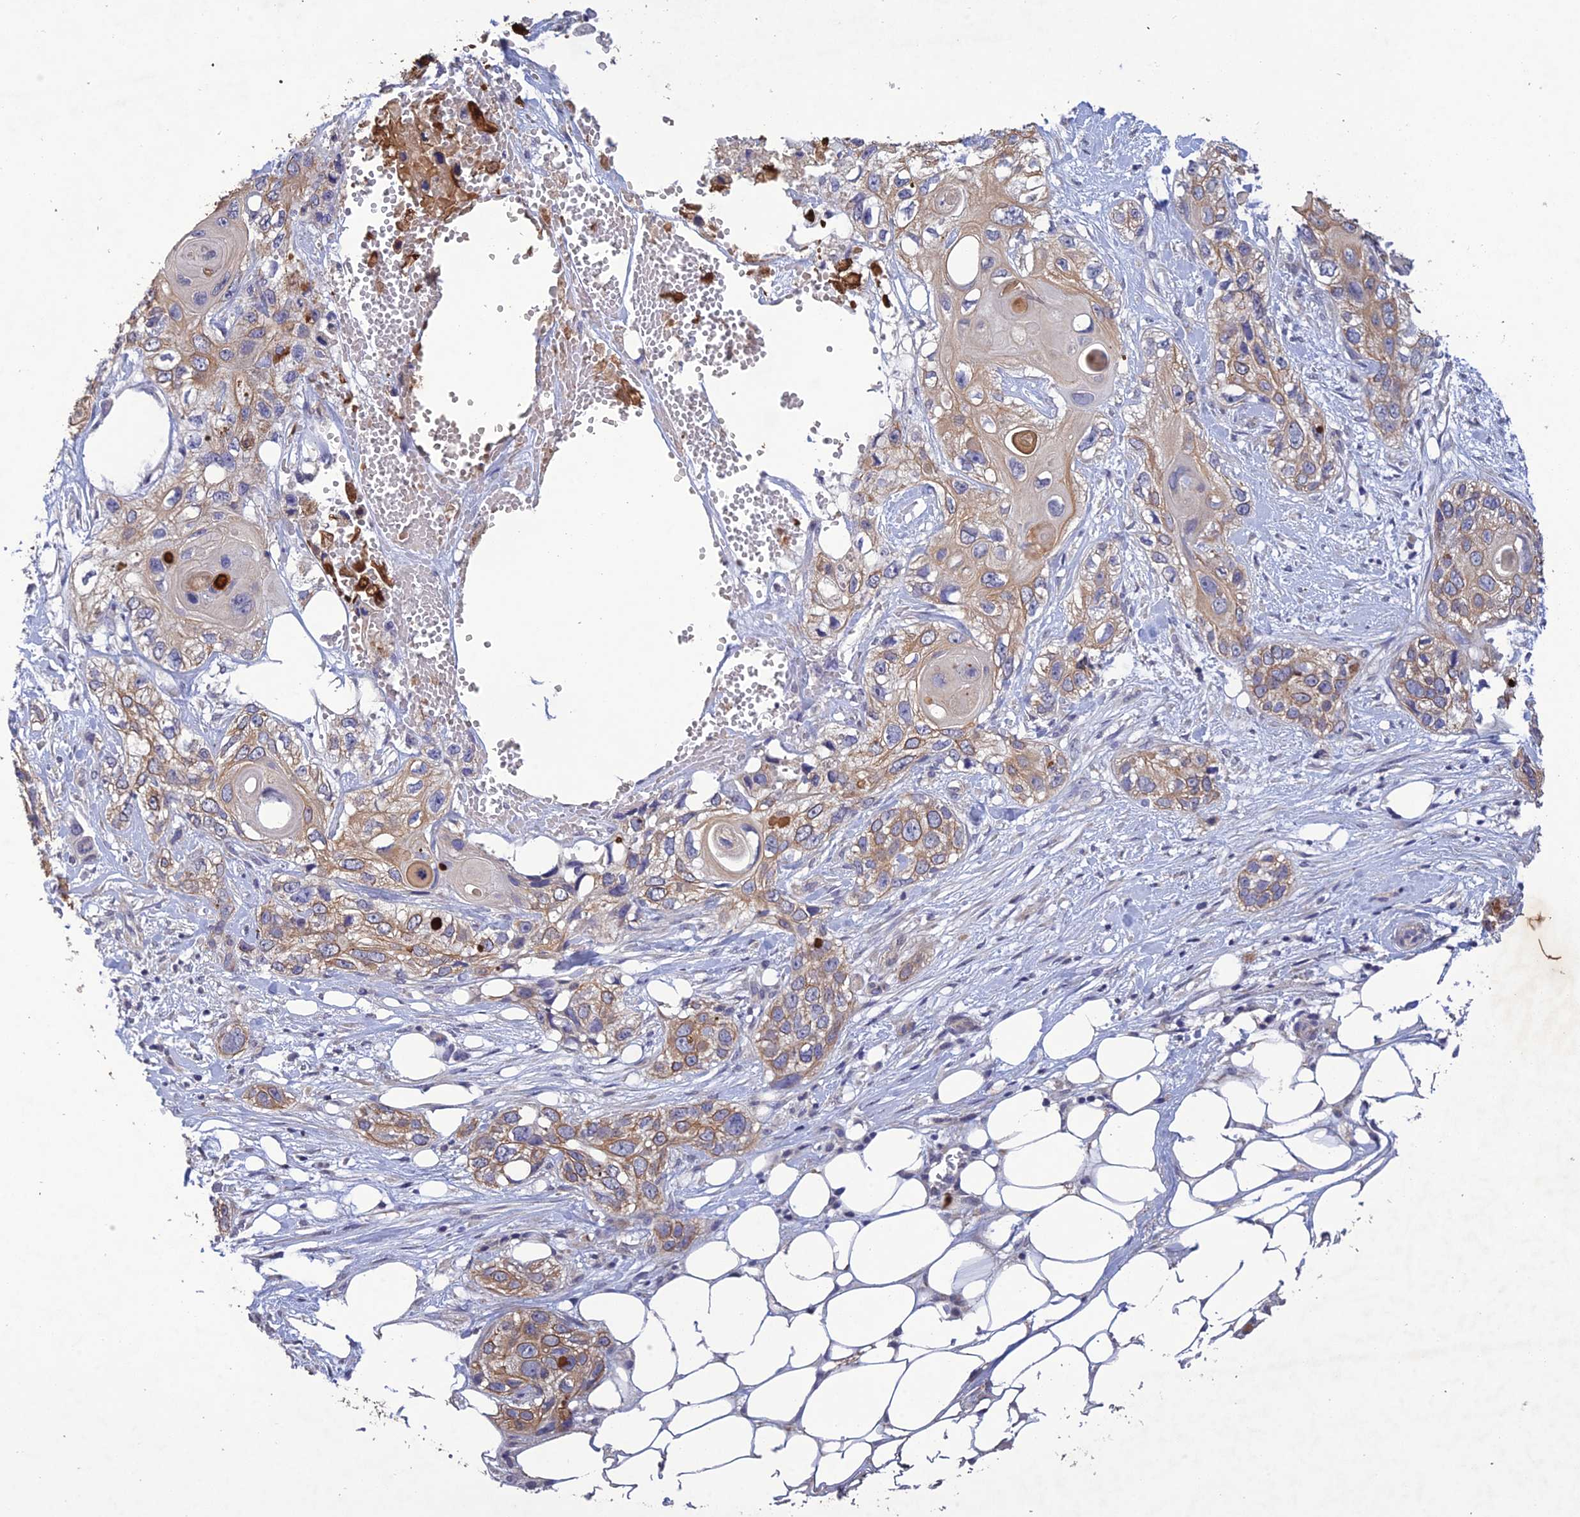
{"staining": {"intensity": "weak", "quantity": "25%-75%", "location": "cytoplasmic/membranous"}, "tissue": "skin cancer", "cell_type": "Tumor cells", "image_type": "cancer", "snomed": [{"axis": "morphology", "description": "Normal tissue, NOS"}, {"axis": "morphology", "description": "Squamous cell carcinoma, NOS"}, {"axis": "topography", "description": "Skin"}], "caption": "Squamous cell carcinoma (skin) was stained to show a protein in brown. There is low levels of weak cytoplasmic/membranous expression in approximately 25%-75% of tumor cells.", "gene": "SLC39A13", "patient": {"sex": "male", "age": 72}}